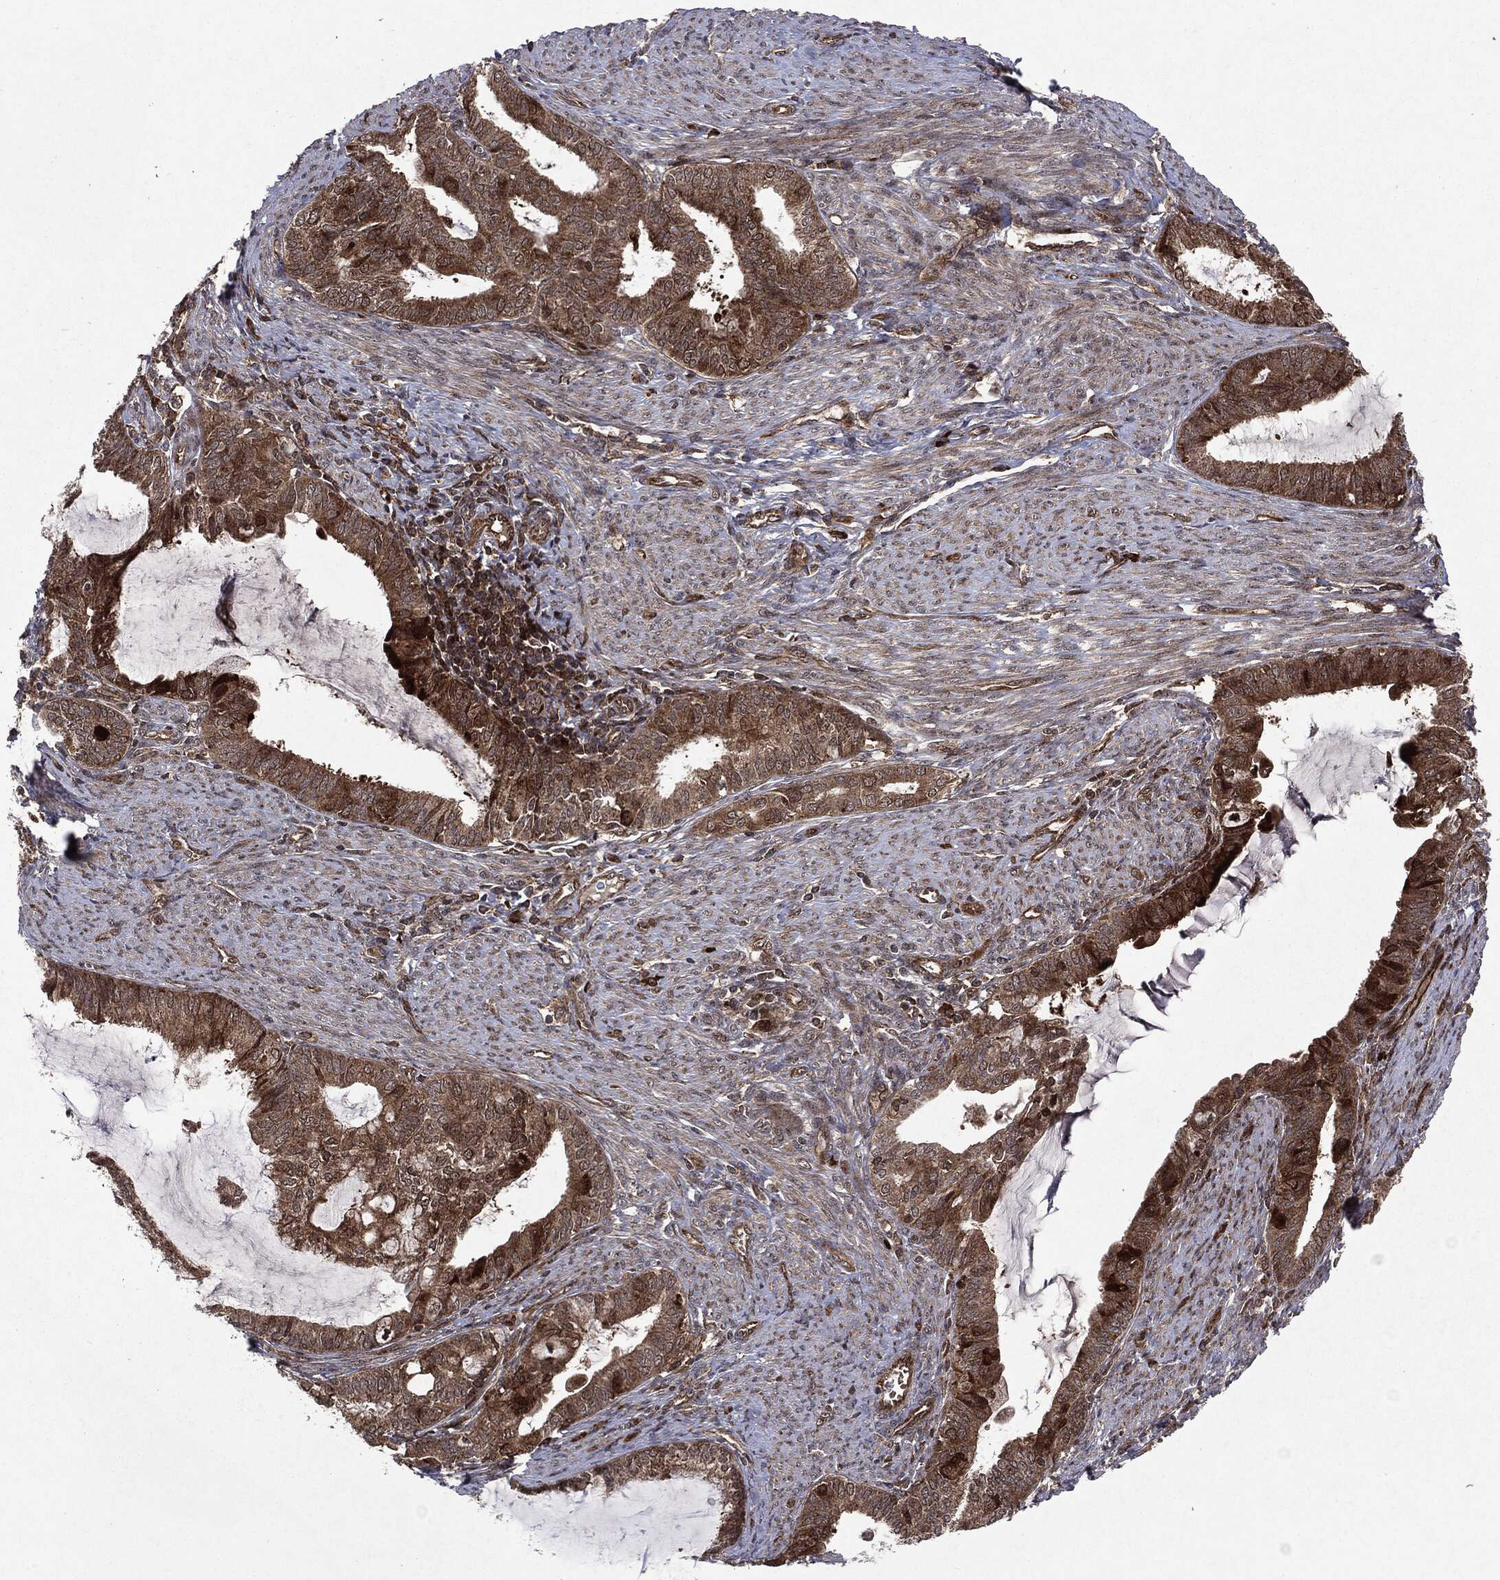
{"staining": {"intensity": "moderate", "quantity": ">75%", "location": "cytoplasmic/membranous"}, "tissue": "endometrial cancer", "cell_type": "Tumor cells", "image_type": "cancer", "snomed": [{"axis": "morphology", "description": "Adenocarcinoma, NOS"}, {"axis": "topography", "description": "Endometrium"}], "caption": "Protein expression analysis of human endometrial adenocarcinoma reveals moderate cytoplasmic/membranous expression in approximately >75% of tumor cells. (DAB = brown stain, brightfield microscopy at high magnification).", "gene": "OTUB1", "patient": {"sex": "female", "age": 86}}